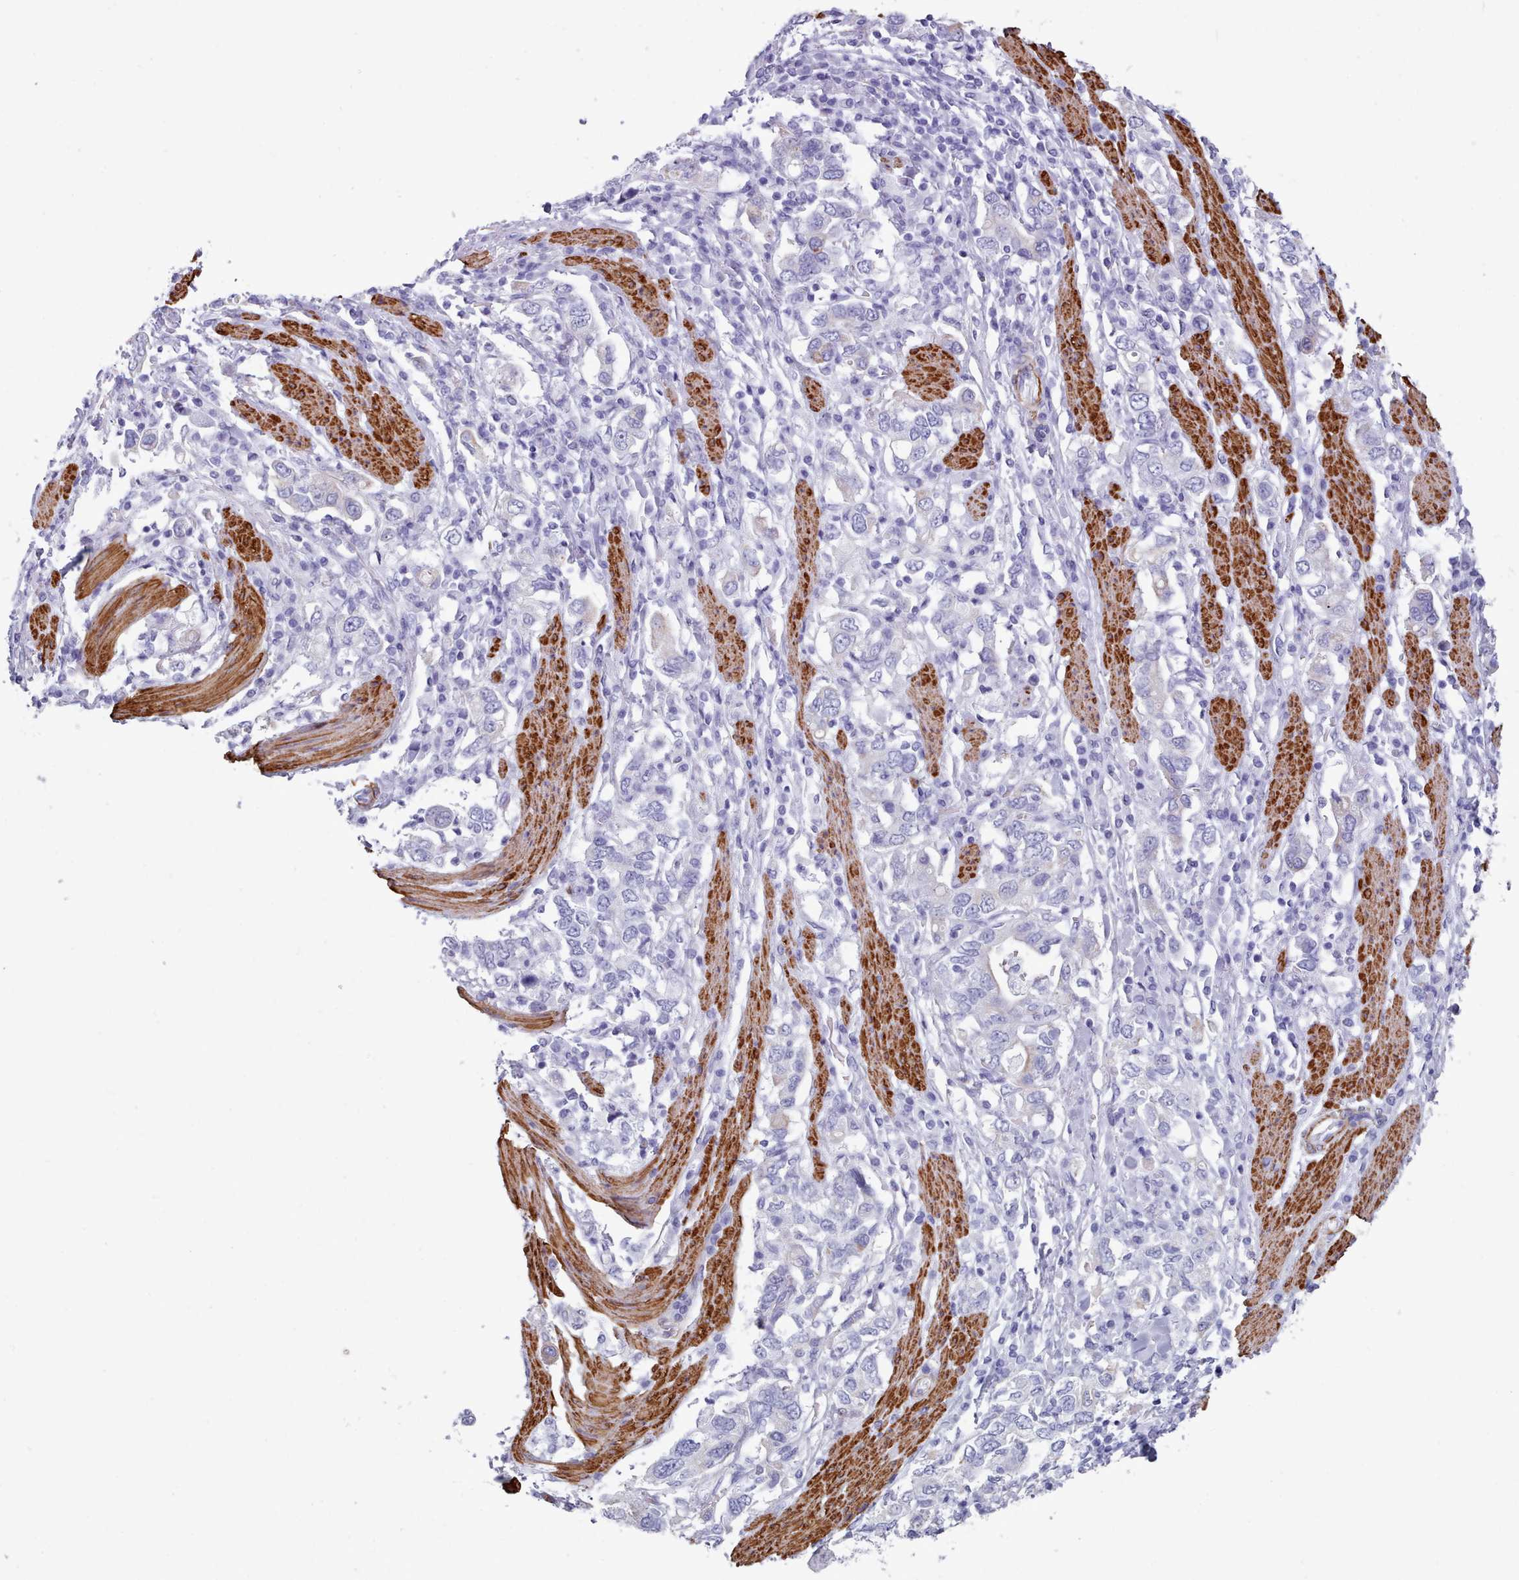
{"staining": {"intensity": "negative", "quantity": "none", "location": "none"}, "tissue": "stomach cancer", "cell_type": "Tumor cells", "image_type": "cancer", "snomed": [{"axis": "morphology", "description": "Adenocarcinoma, NOS"}, {"axis": "topography", "description": "Stomach, upper"}, {"axis": "topography", "description": "Stomach"}], "caption": "A micrograph of stomach adenocarcinoma stained for a protein exhibits no brown staining in tumor cells.", "gene": "FPGS", "patient": {"sex": "male", "age": 62}}